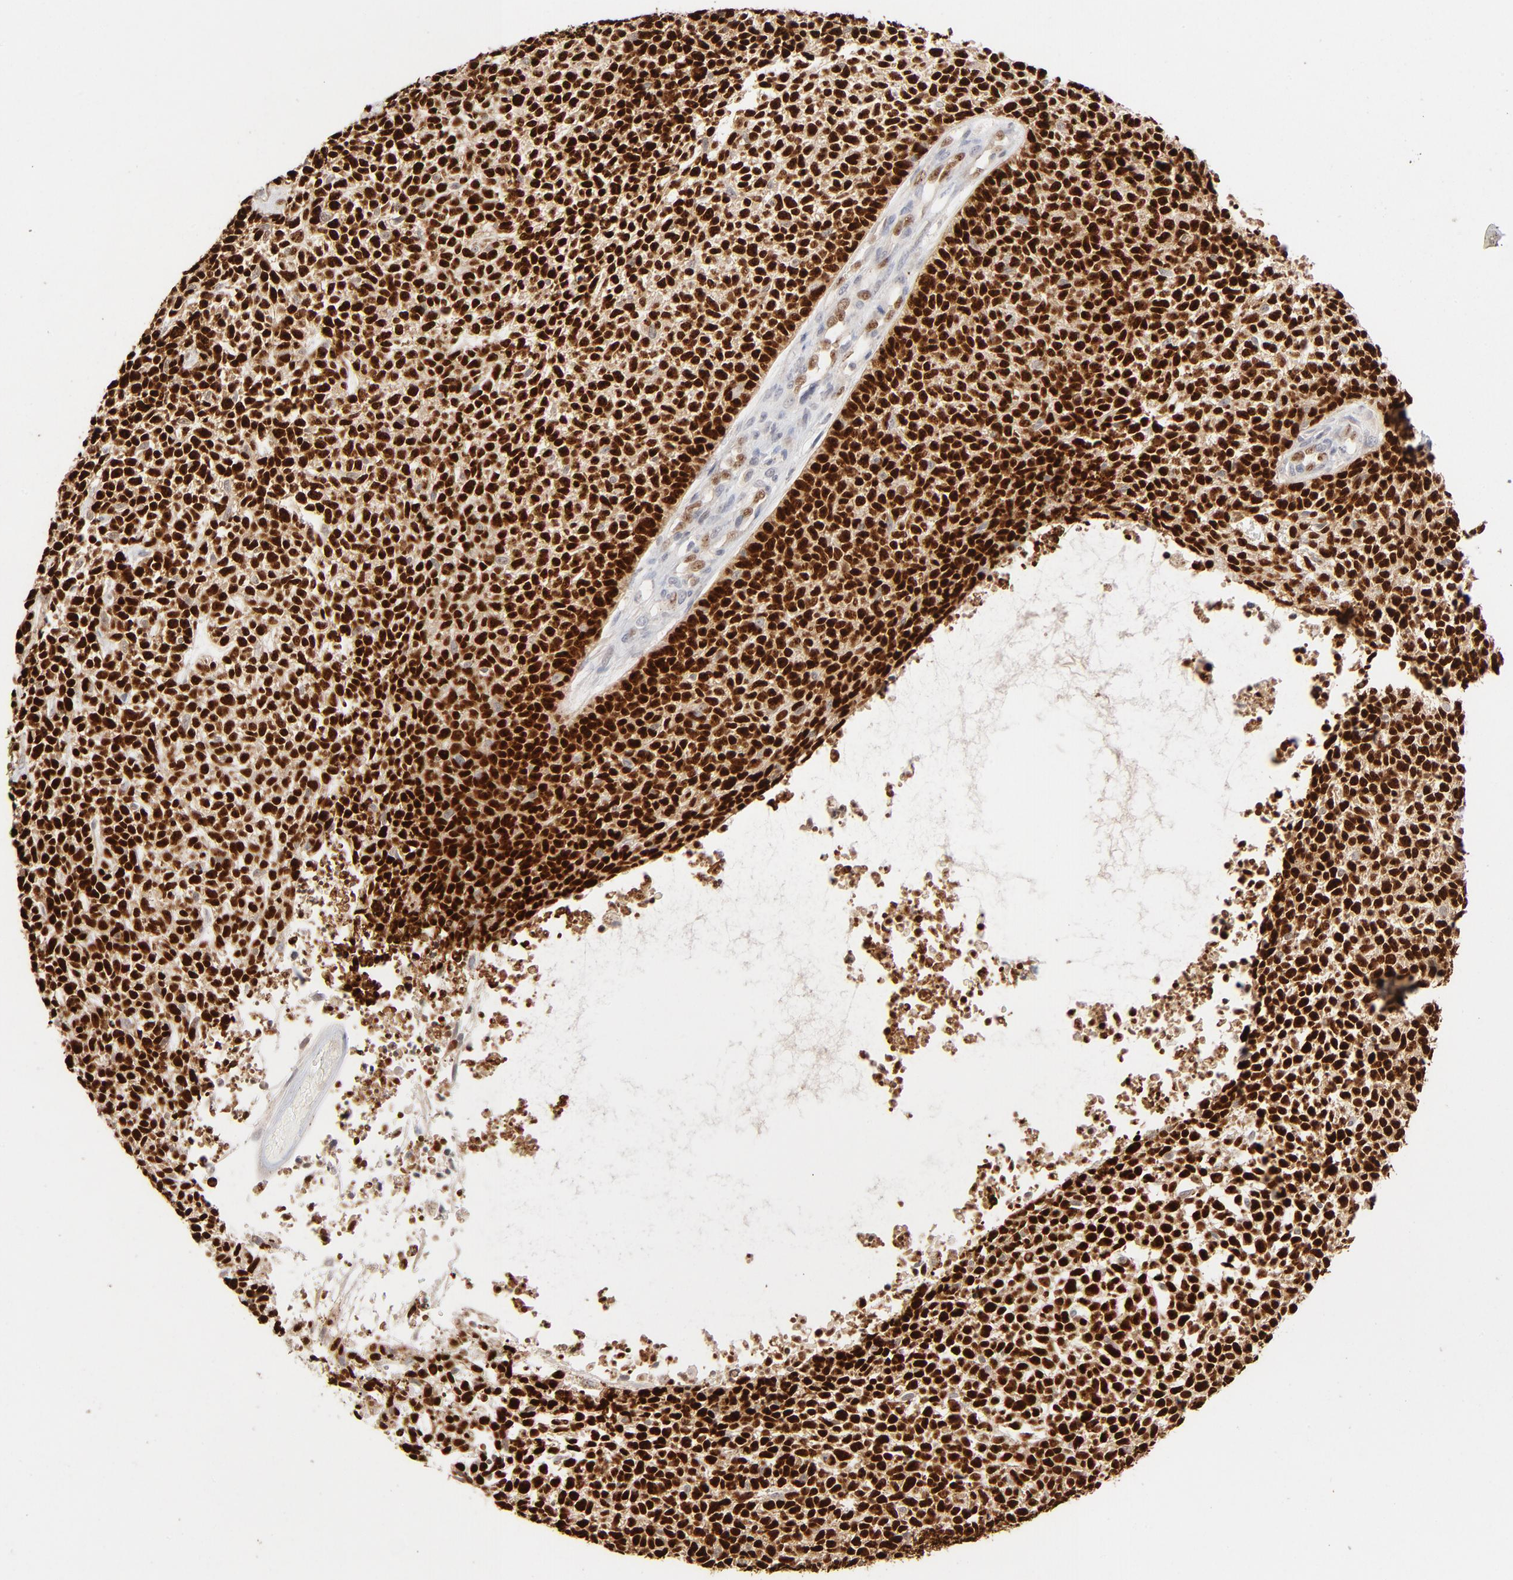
{"staining": {"intensity": "strong", "quantity": ">75%", "location": "nuclear"}, "tissue": "skin cancer", "cell_type": "Tumor cells", "image_type": "cancer", "snomed": [{"axis": "morphology", "description": "Basal cell carcinoma"}, {"axis": "topography", "description": "Skin"}], "caption": "This histopathology image shows skin basal cell carcinoma stained with IHC to label a protein in brown. The nuclear of tumor cells show strong positivity for the protein. Nuclei are counter-stained blue.", "gene": "NFIB", "patient": {"sex": "female", "age": 84}}